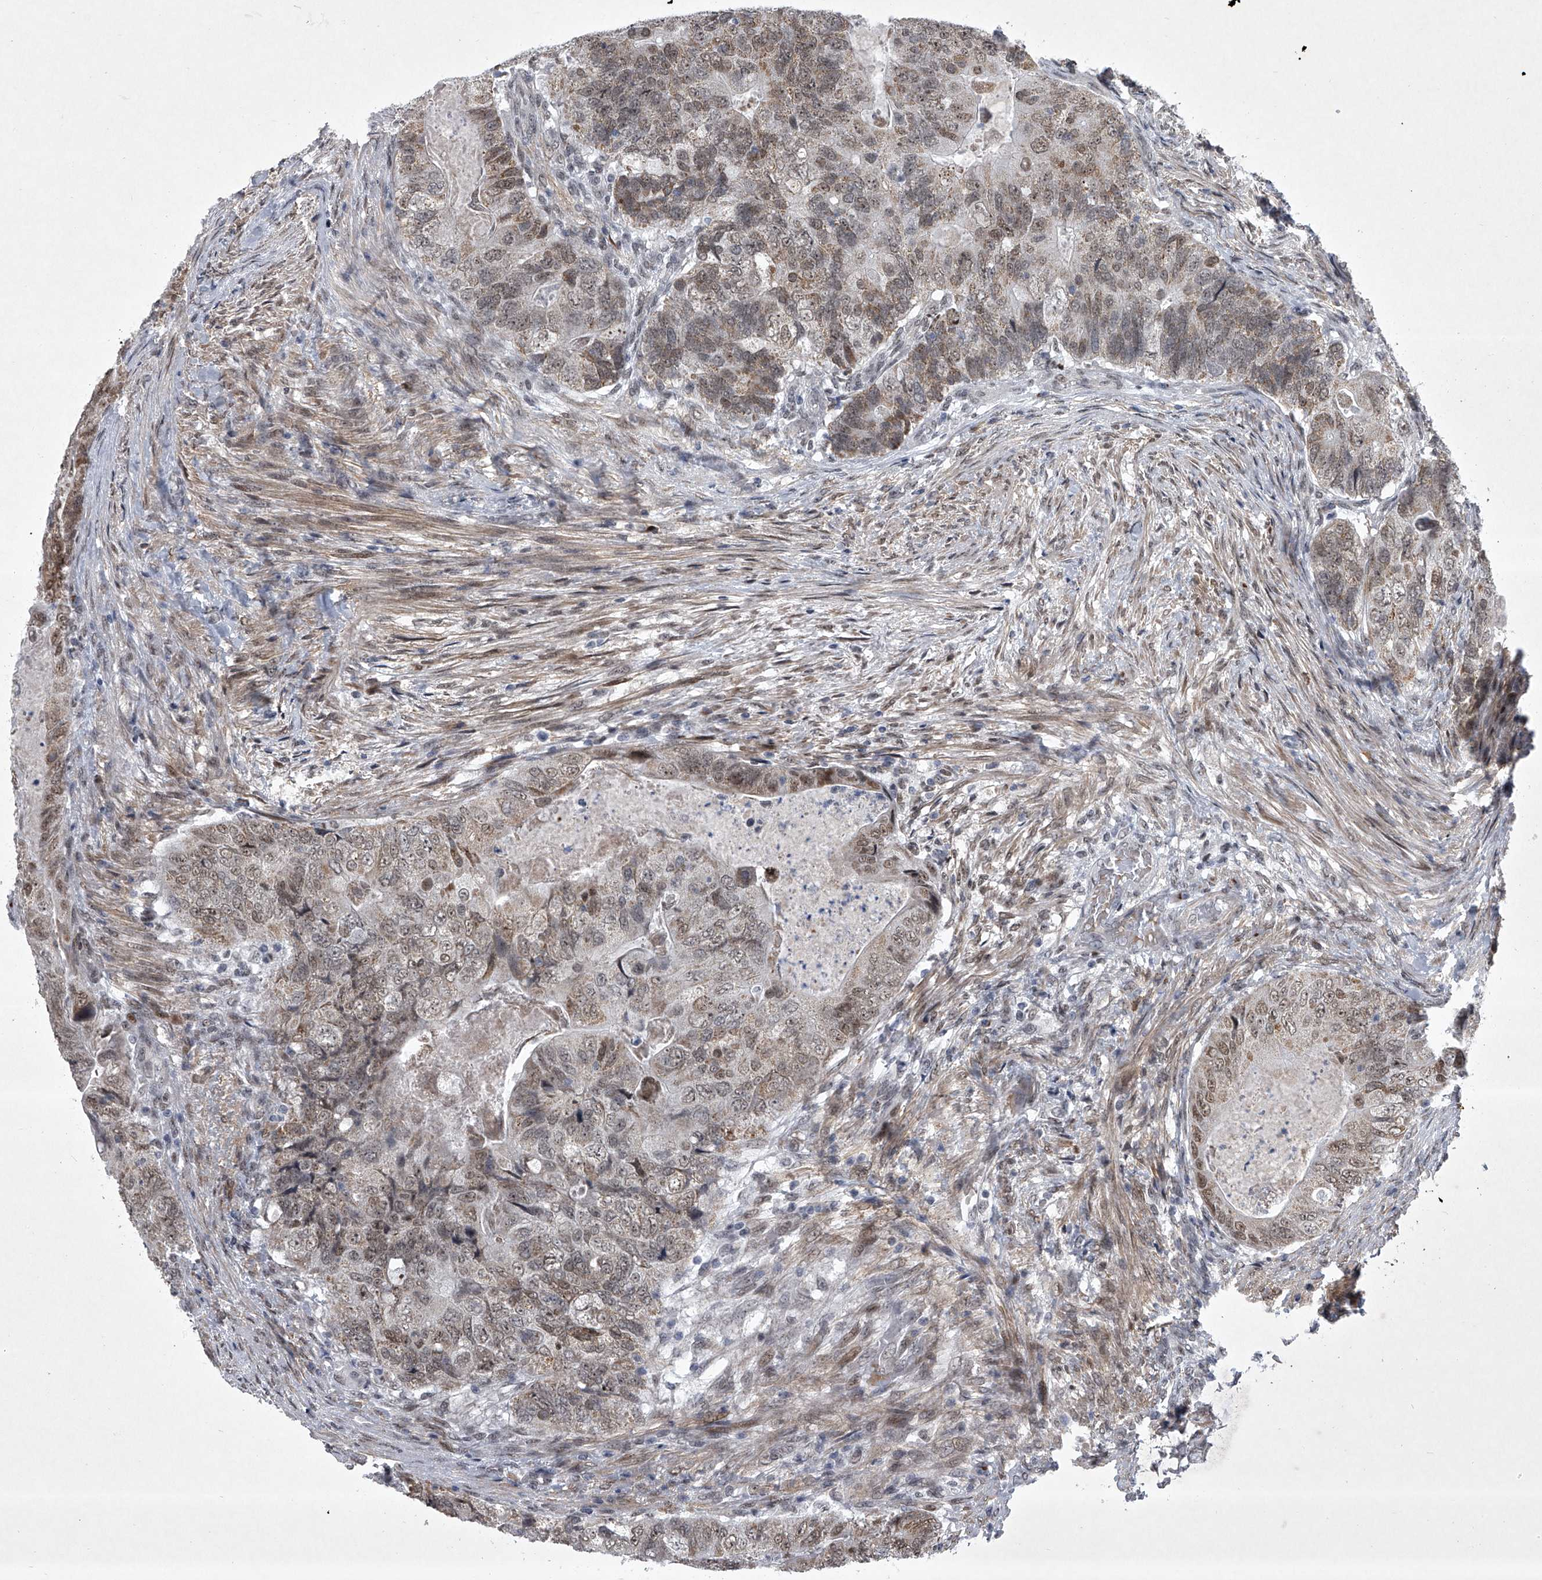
{"staining": {"intensity": "moderate", "quantity": ">75%", "location": "cytoplasmic/membranous,nuclear"}, "tissue": "colorectal cancer", "cell_type": "Tumor cells", "image_type": "cancer", "snomed": [{"axis": "morphology", "description": "Adenocarcinoma, NOS"}, {"axis": "topography", "description": "Rectum"}], "caption": "IHC staining of adenocarcinoma (colorectal), which demonstrates medium levels of moderate cytoplasmic/membranous and nuclear expression in about >75% of tumor cells indicating moderate cytoplasmic/membranous and nuclear protein staining. The staining was performed using DAB (3,3'-diaminobenzidine) (brown) for protein detection and nuclei were counterstained in hematoxylin (blue).", "gene": "MLLT1", "patient": {"sex": "male", "age": 63}}